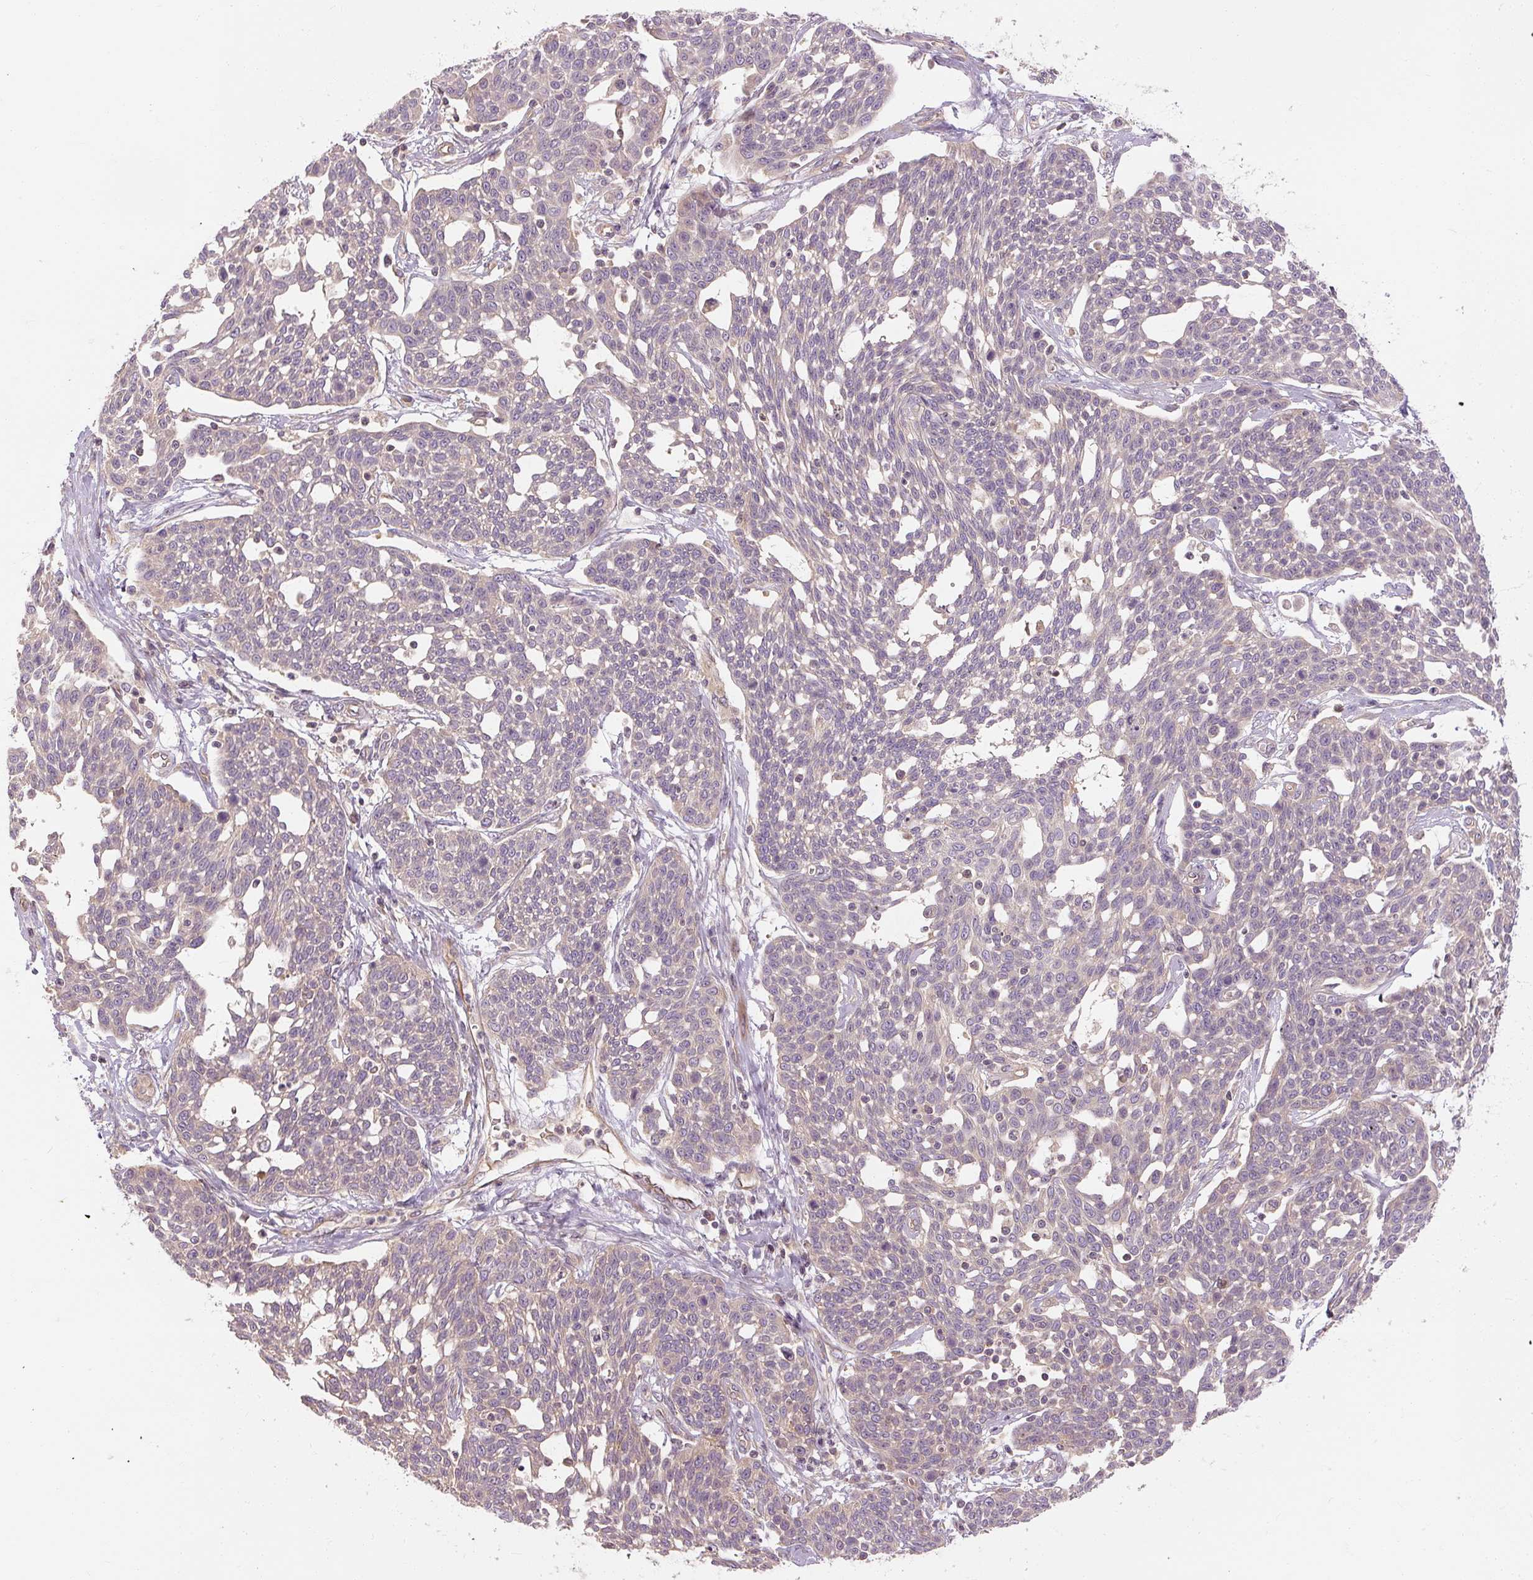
{"staining": {"intensity": "weak", "quantity": "<25%", "location": "cytoplasmic/membranous"}, "tissue": "cervical cancer", "cell_type": "Tumor cells", "image_type": "cancer", "snomed": [{"axis": "morphology", "description": "Squamous cell carcinoma, NOS"}, {"axis": "topography", "description": "Cervix"}], "caption": "A micrograph of cervical cancer (squamous cell carcinoma) stained for a protein demonstrates no brown staining in tumor cells.", "gene": "RB1CC1", "patient": {"sex": "female", "age": 34}}